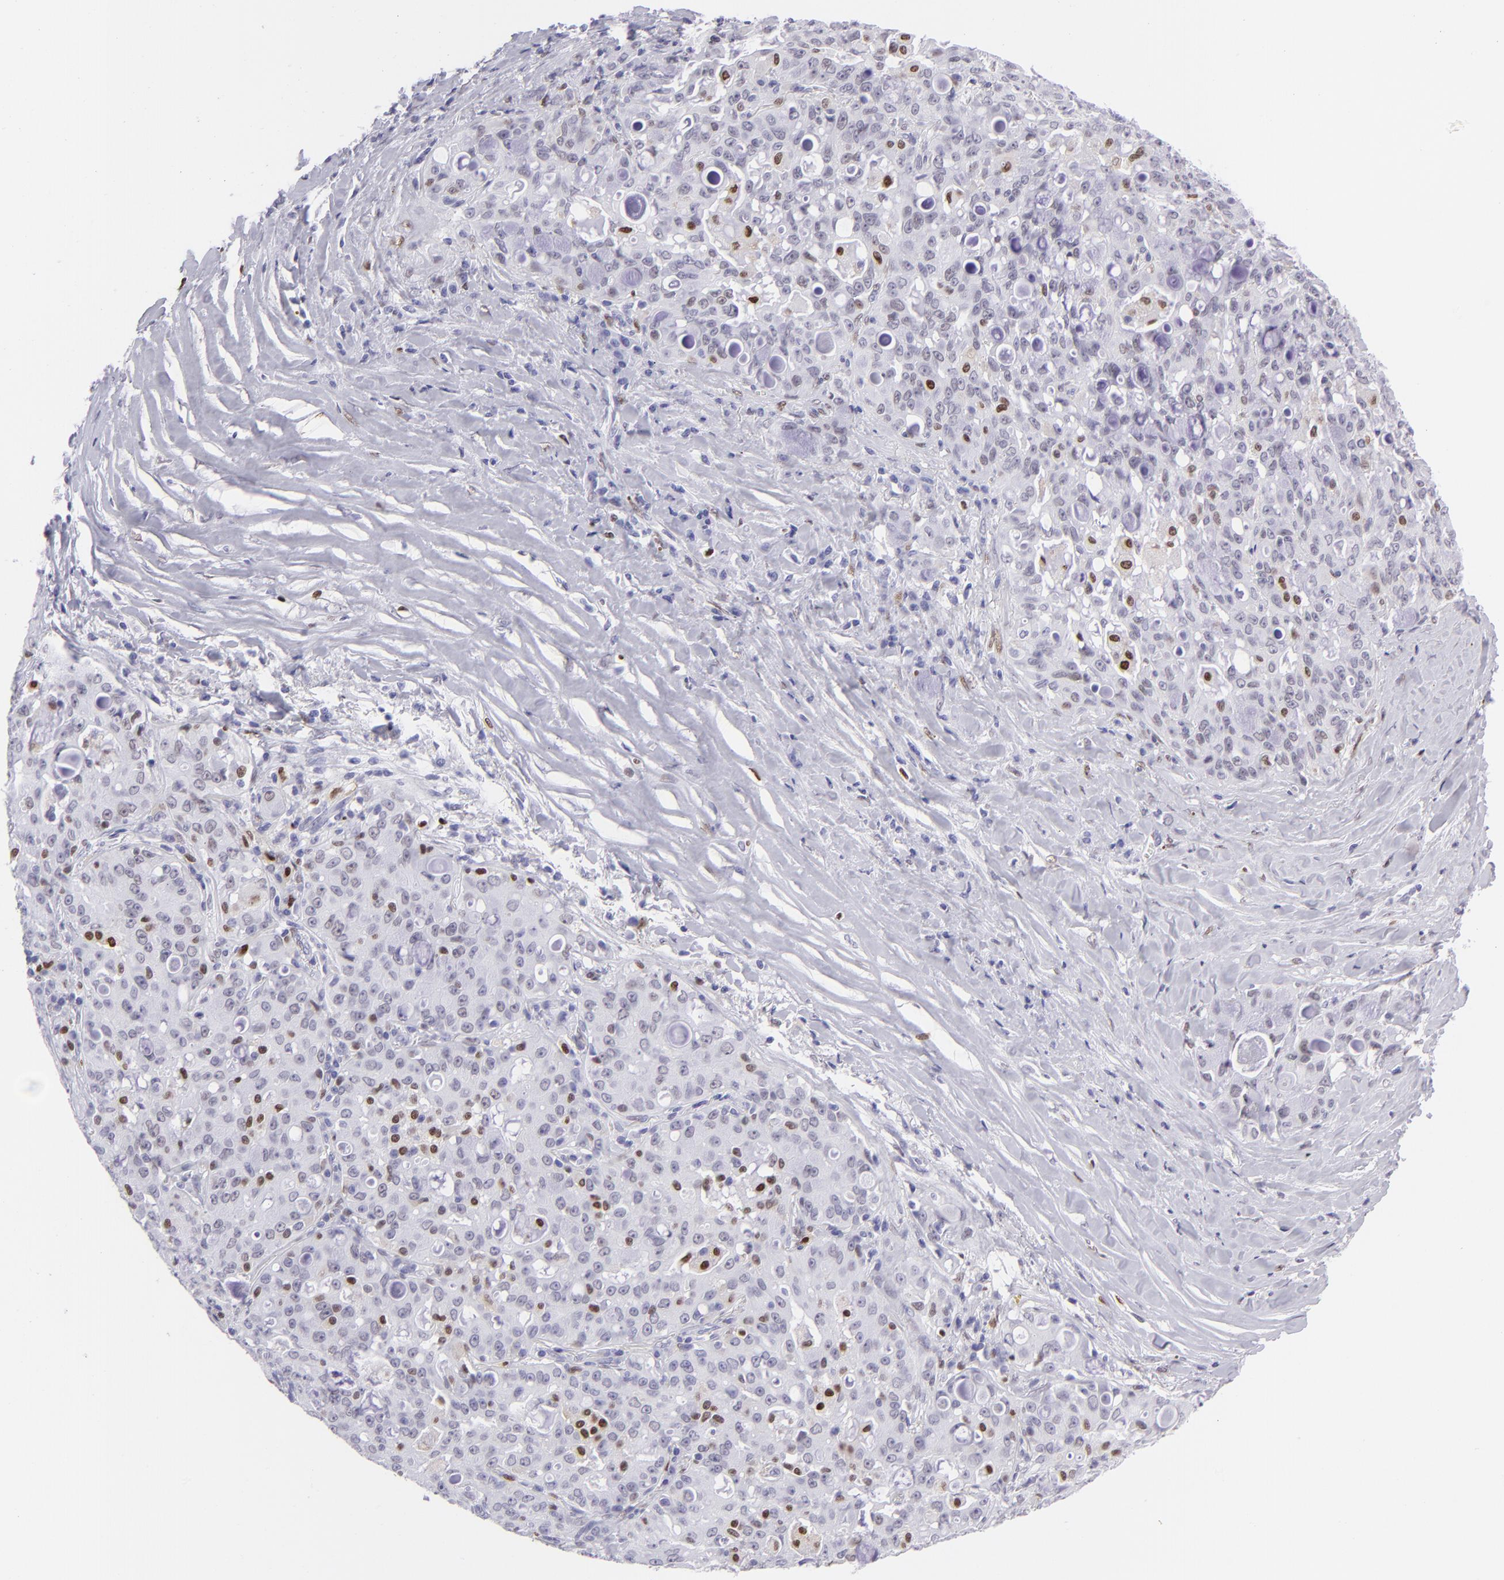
{"staining": {"intensity": "moderate", "quantity": "<25%", "location": "nuclear"}, "tissue": "lung cancer", "cell_type": "Tumor cells", "image_type": "cancer", "snomed": [{"axis": "morphology", "description": "Adenocarcinoma, NOS"}, {"axis": "topography", "description": "Lung"}], "caption": "Human lung cancer (adenocarcinoma) stained with a protein marker reveals moderate staining in tumor cells.", "gene": "MITF", "patient": {"sex": "female", "age": 44}}